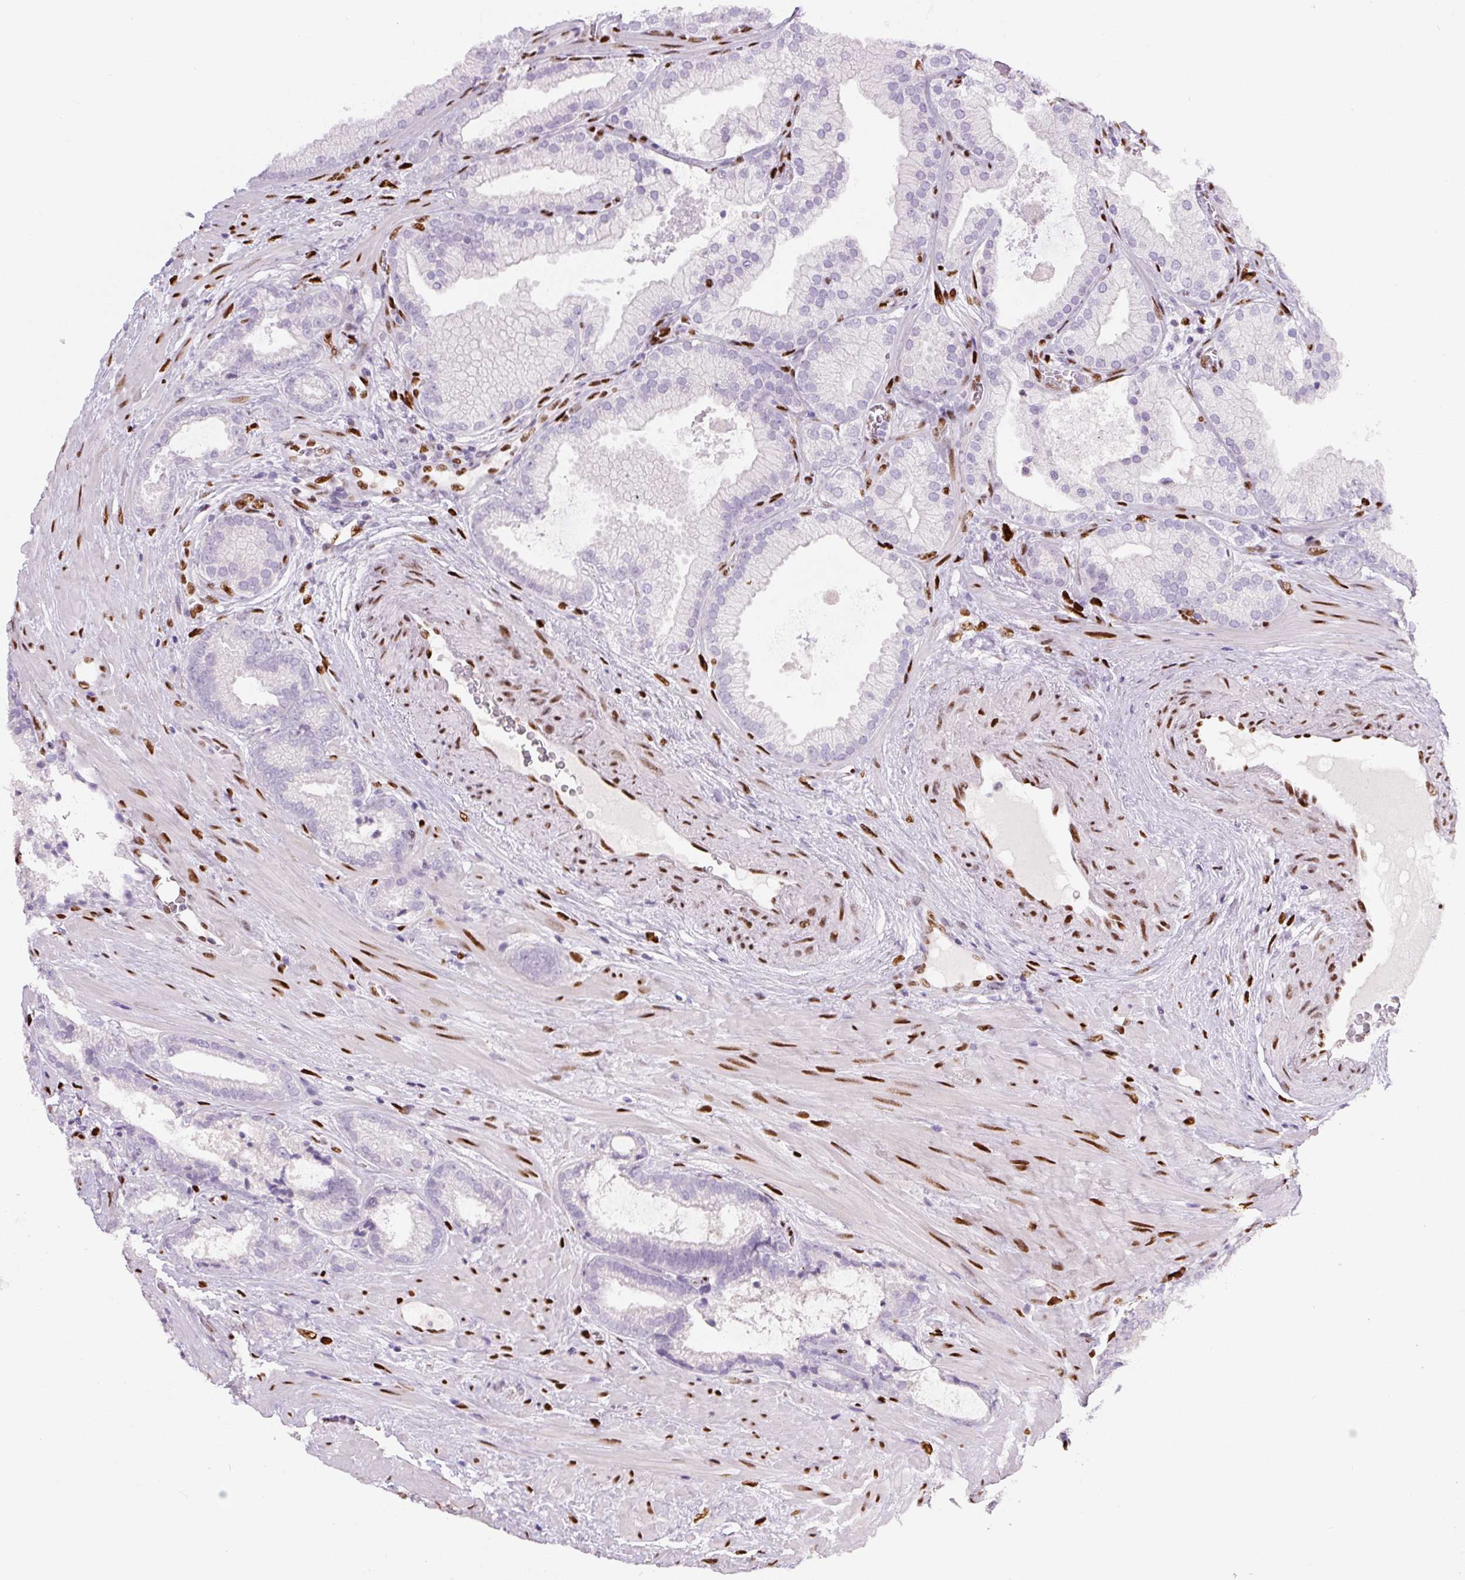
{"staining": {"intensity": "negative", "quantity": "none", "location": "none"}, "tissue": "prostate cancer", "cell_type": "Tumor cells", "image_type": "cancer", "snomed": [{"axis": "morphology", "description": "Adenocarcinoma, High grade"}, {"axis": "topography", "description": "Prostate"}], "caption": "Image shows no significant protein staining in tumor cells of high-grade adenocarcinoma (prostate). The staining was performed using DAB (3,3'-diaminobenzidine) to visualize the protein expression in brown, while the nuclei were stained in blue with hematoxylin (Magnification: 20x).", "gene": "ZEB1", "patient": {"sex": "male", "age": 68}}